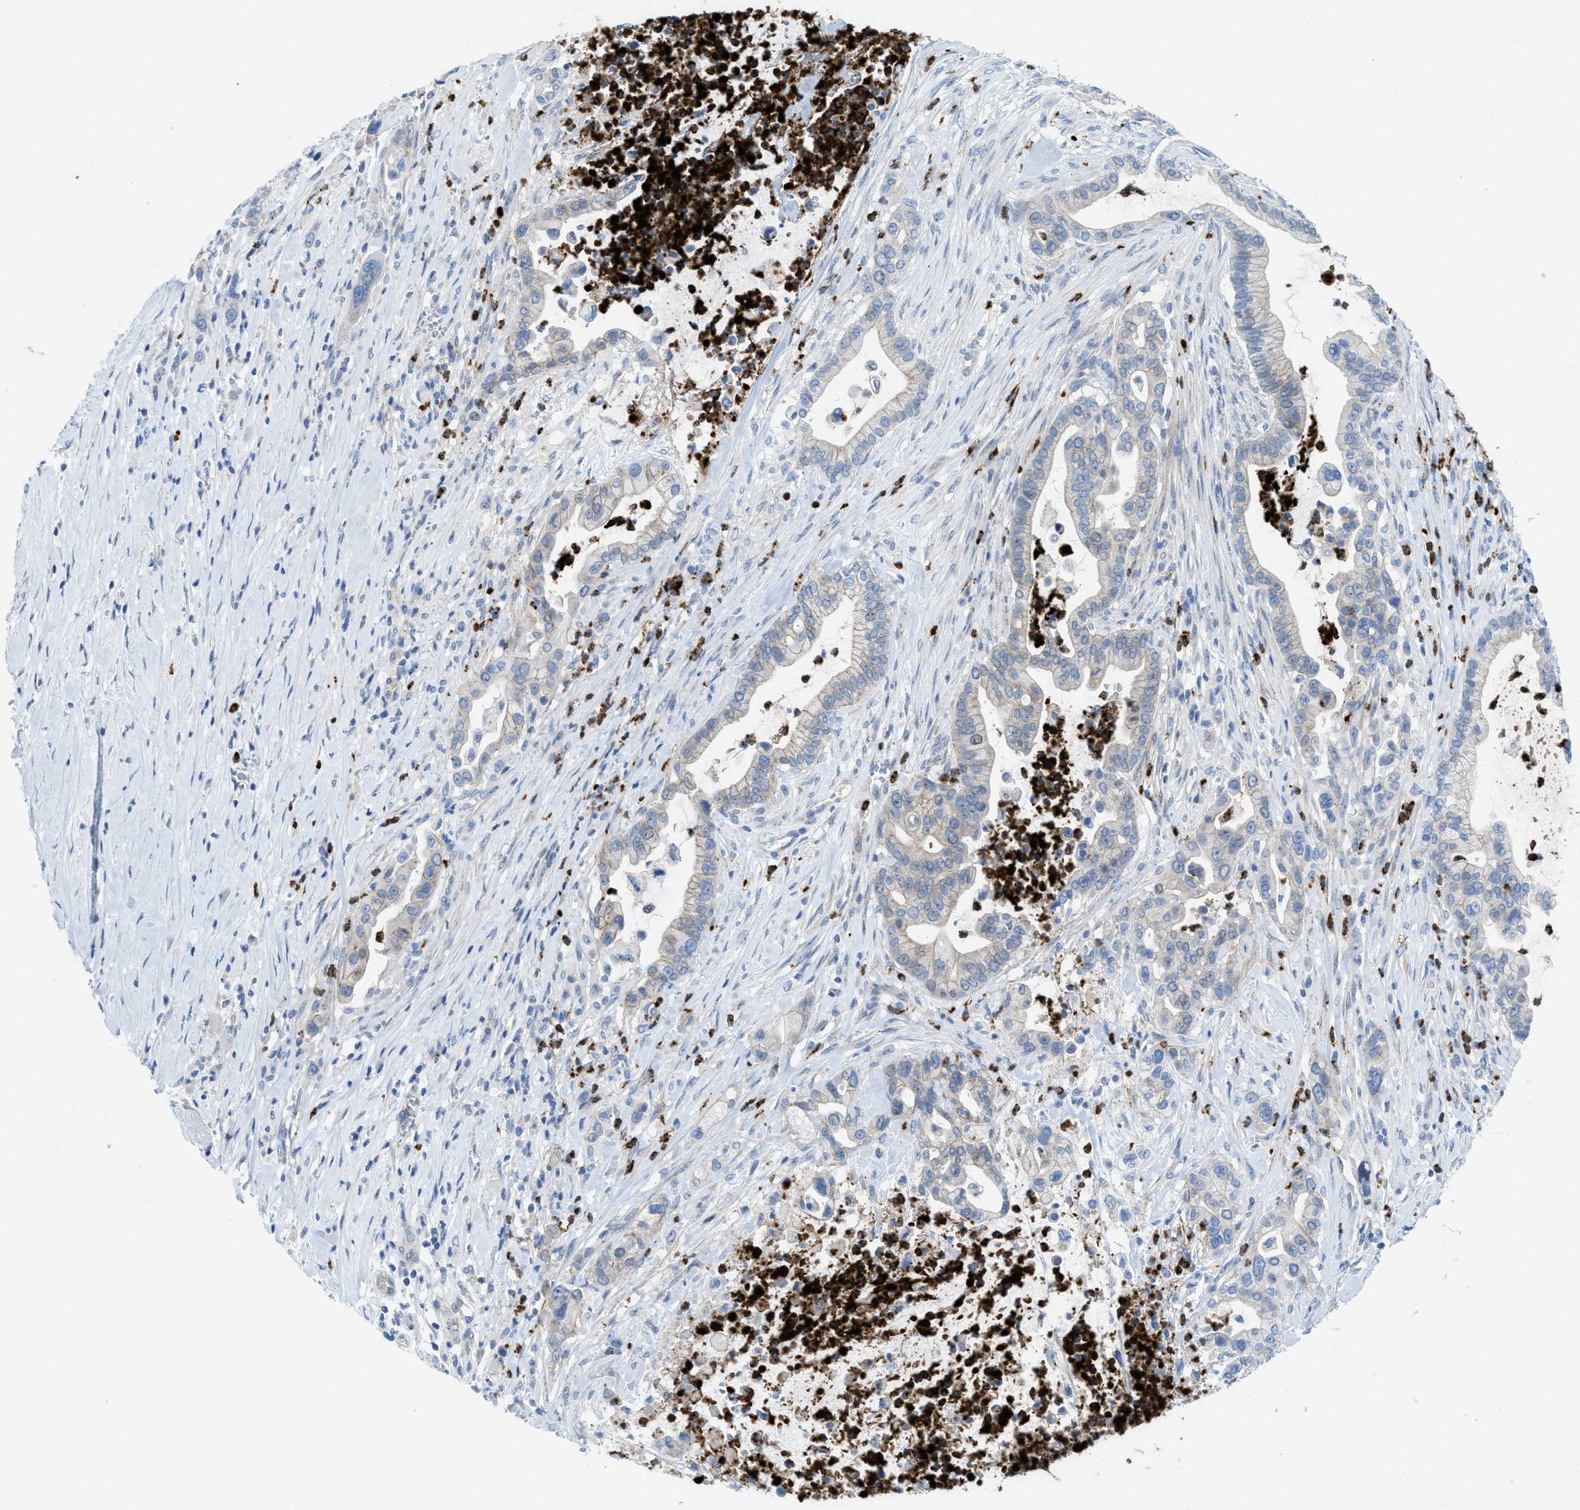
{"staining": {"intensity": "negative", "quantity": "none", "location": "none"}, "tissue": "pancreatic cancer", "cell_type": "Tumor cells", "image_type": "cancer", "snomed": [{"axis": "morphology", "description": "Adenocarcinoma, NOS"}, {"axis": "topography", "description": "Pancreas"}], "caption": "High magnification brightfield microscopy of pancreatic adenocarcinoma stained with DAB (3,3'-diaminobenzidine) (brown) and counterstained with hematoxylin (blue): tumor cells show no significant positivity.", "gene": "CMTM1", "patient": {"sex": "male", "age": 69}}